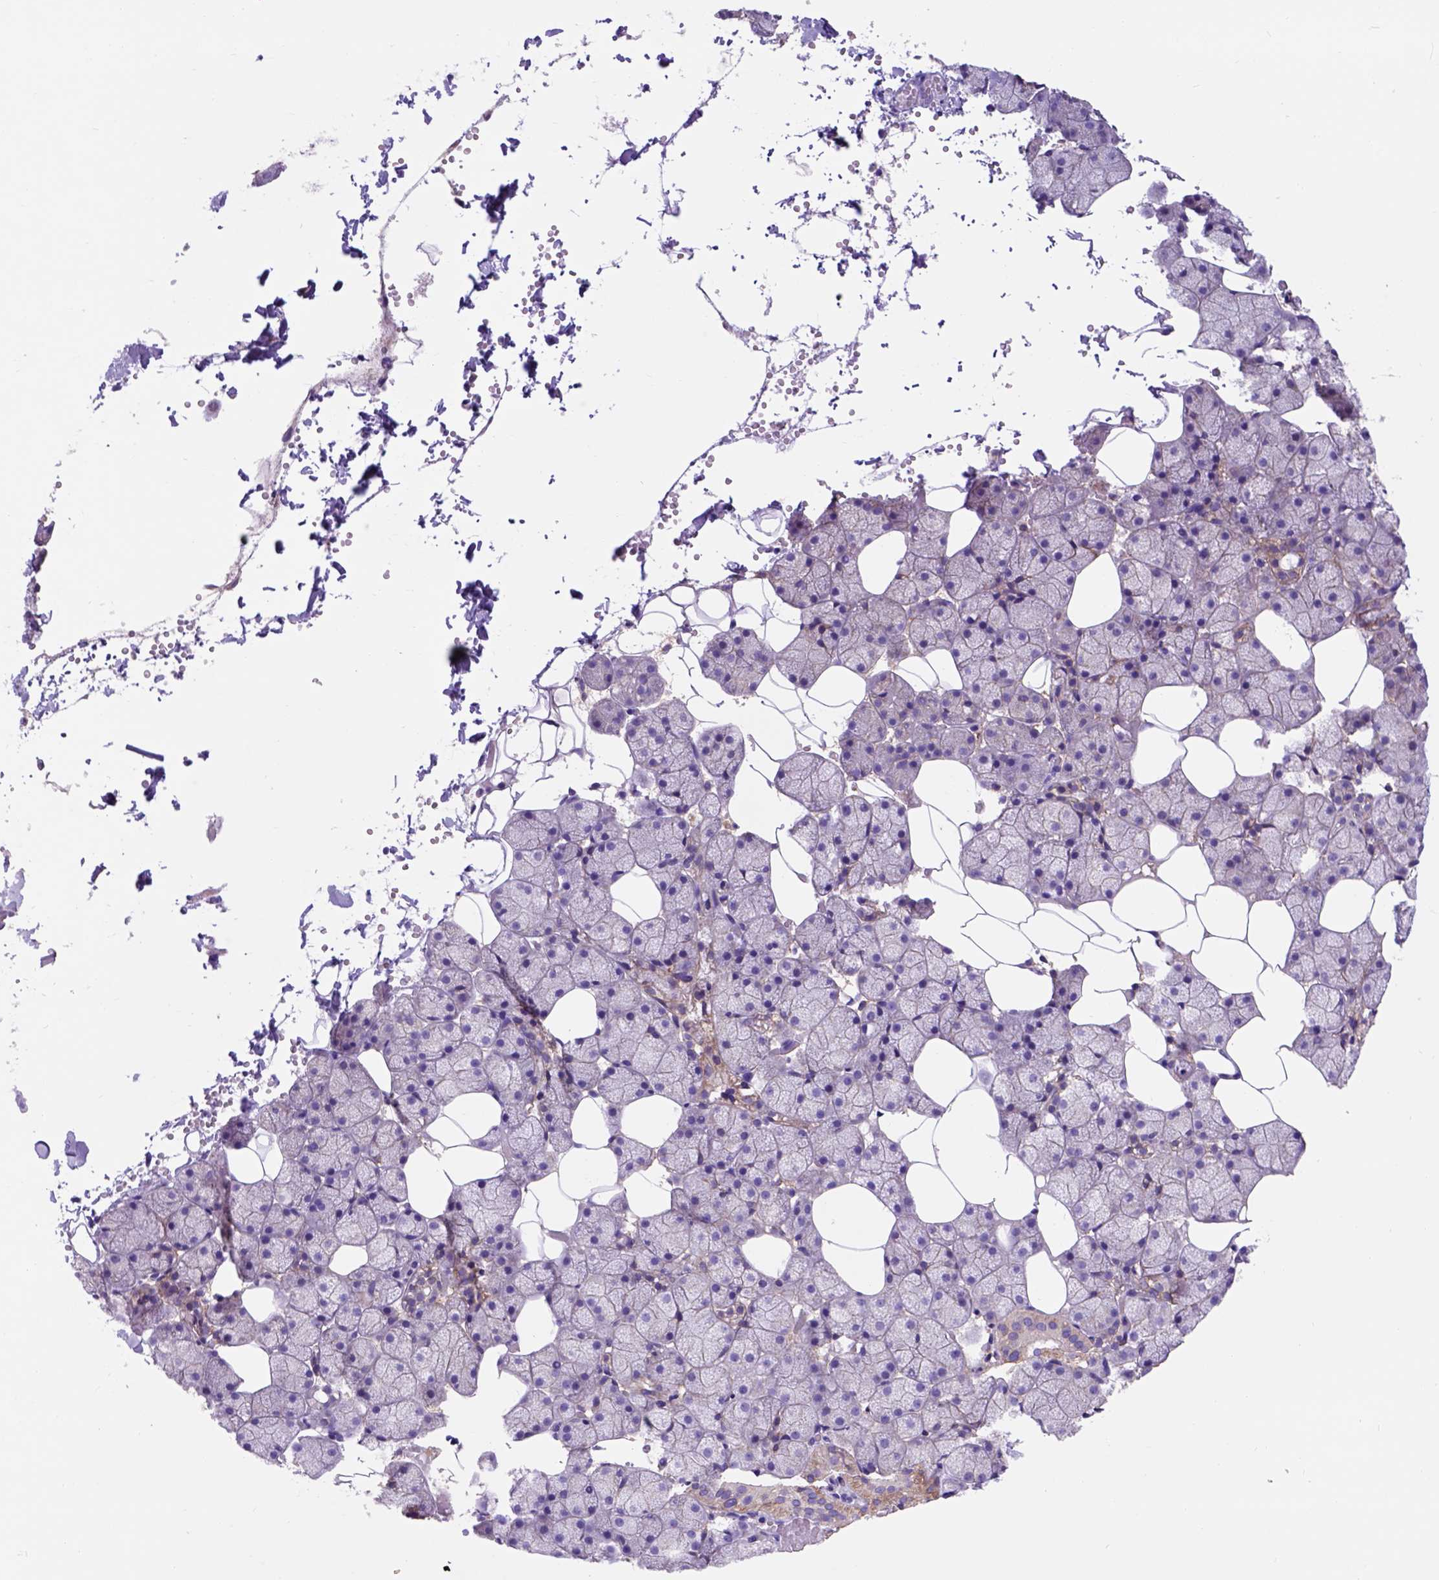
{"staining": {"intensity": "weak", "quantity": "25%-75%", "location": "cytoplasmic/membranous"}, "tissue": "salivary gland", "cell_type": "Glandular cells", "image_type": "normal", "snomed": [{"axis": "morphology", "description": "Normal tissue, NOS"}, {"axis": "topography", "description": "Salivary gland"}], "caption": "Unremarkable salivary gland demonstrates weak cytoplasmic/membranous staining in about 25%-75% of glandular cells Nuclei are stained in blue..", "gene": "EGFR", "patient": {"sex": "male", "age": 38}}